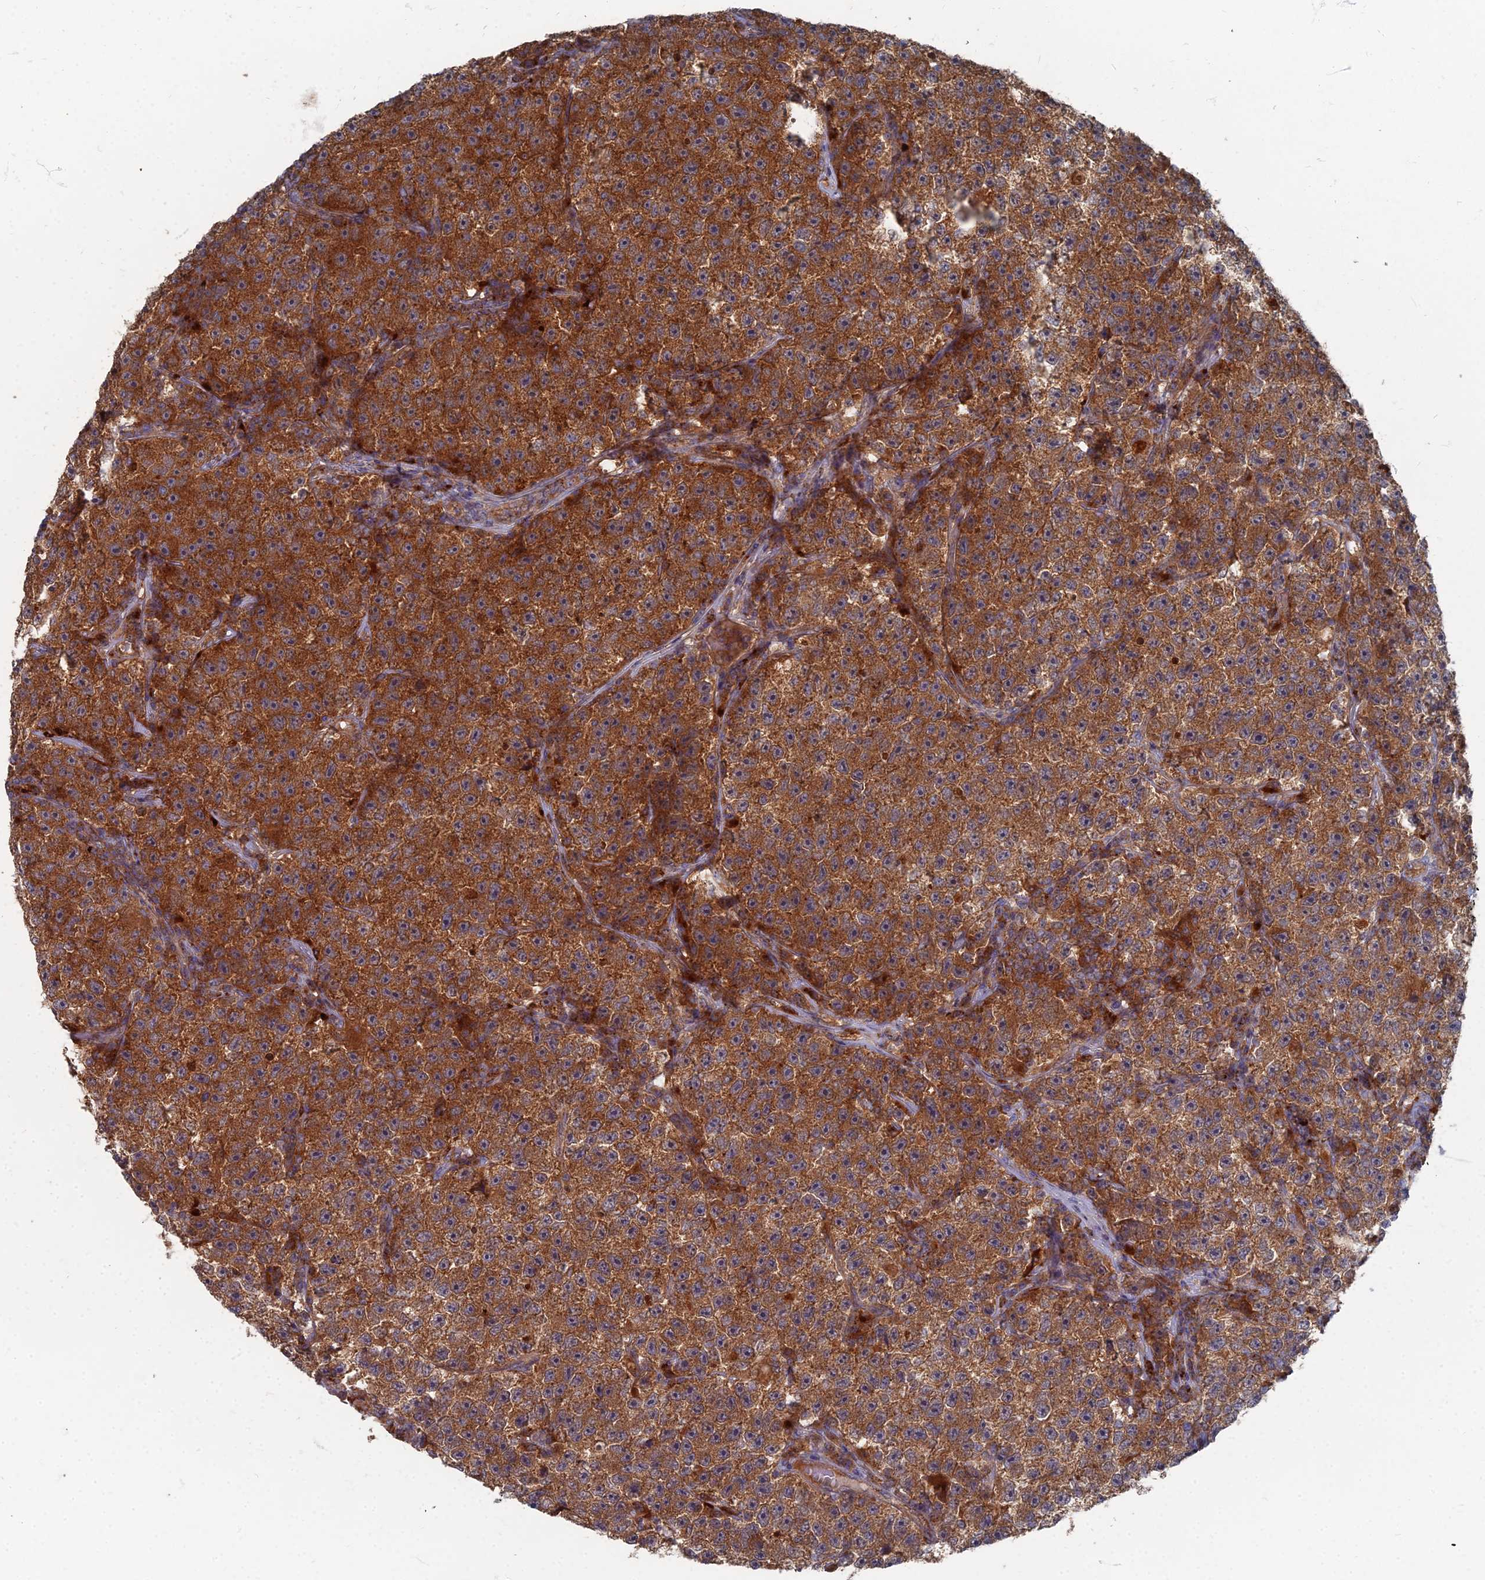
{"staining": {"intensity": "strong", "quantity": ">75%", "location": "cytoplasmic/membranous"}, "tissue": "testis cancer", "cell_type": "Tumor cells", "image_type": "cancer", "snomed": [{"axis": "morphology", "description": "Seminoma, NOS"}, {"axis": "topography", "description": "Testis"}], "caption": "Brown immunohistochemical staining in human testis cancer displays strong cytoplasmic/membranous expression in approximately >75% of tumor cells.", "gene": "PPCDC", "patient": {"sex": "male", "age": 22}}